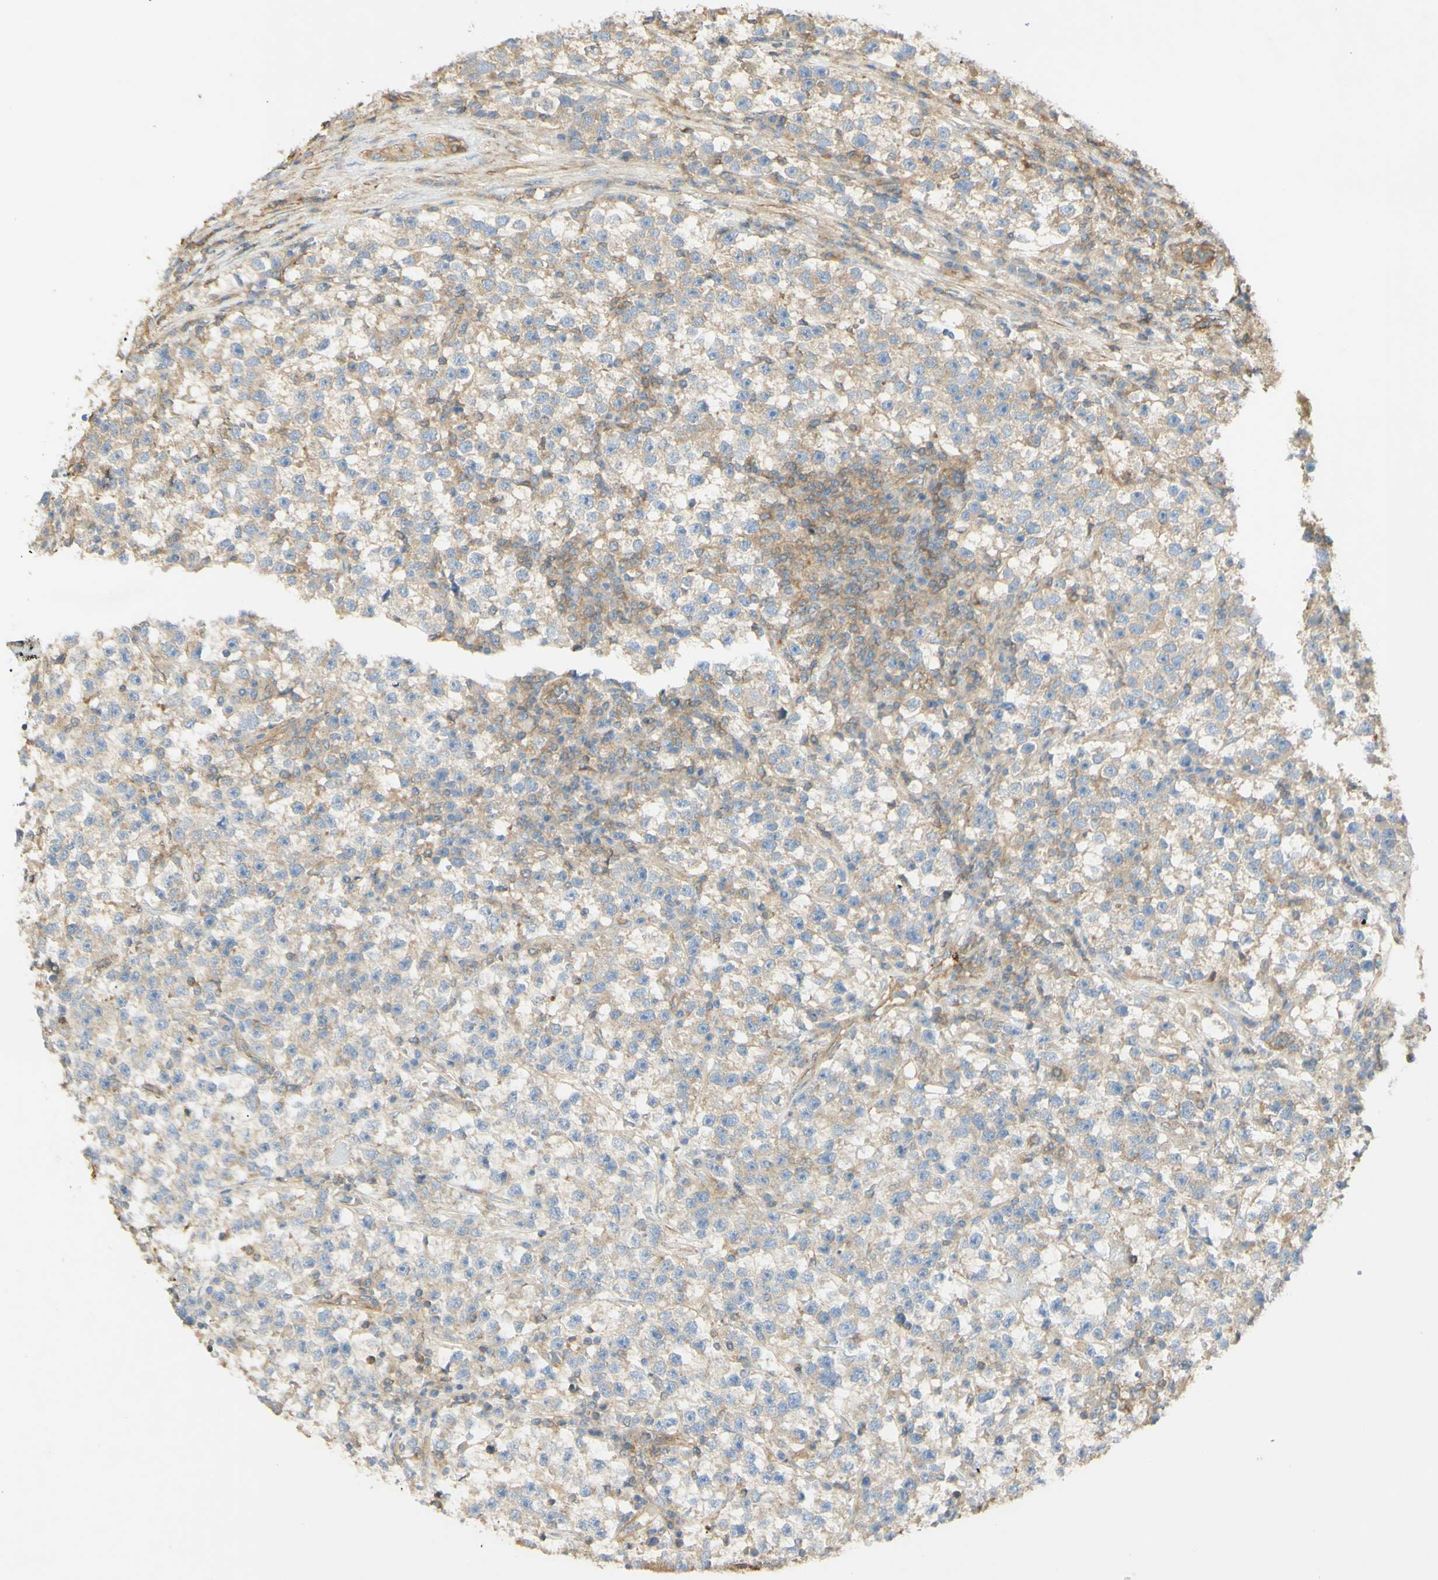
{"staining": {"intensity": "weak", "quantity": "25%-75%", "location": "cytoplasmic/membranous"}, "tissue": "testis cancer", "cell_type": "Tumor cells", "image_type": "cancer", "snomed": [{"axis": "morphology", "description": "Seminoma, NOS"}, {"axis": "topography", "description": "Testis"}], "caption": "Immunohistochemistry of testis cancer (seminoma) demonstrates low levels of weak cytoplasmic/membranous positivity in about 25%-75% of tumor cells.", "gene": "IKBKG", "patient": {"sex": "male", "age": 22}}